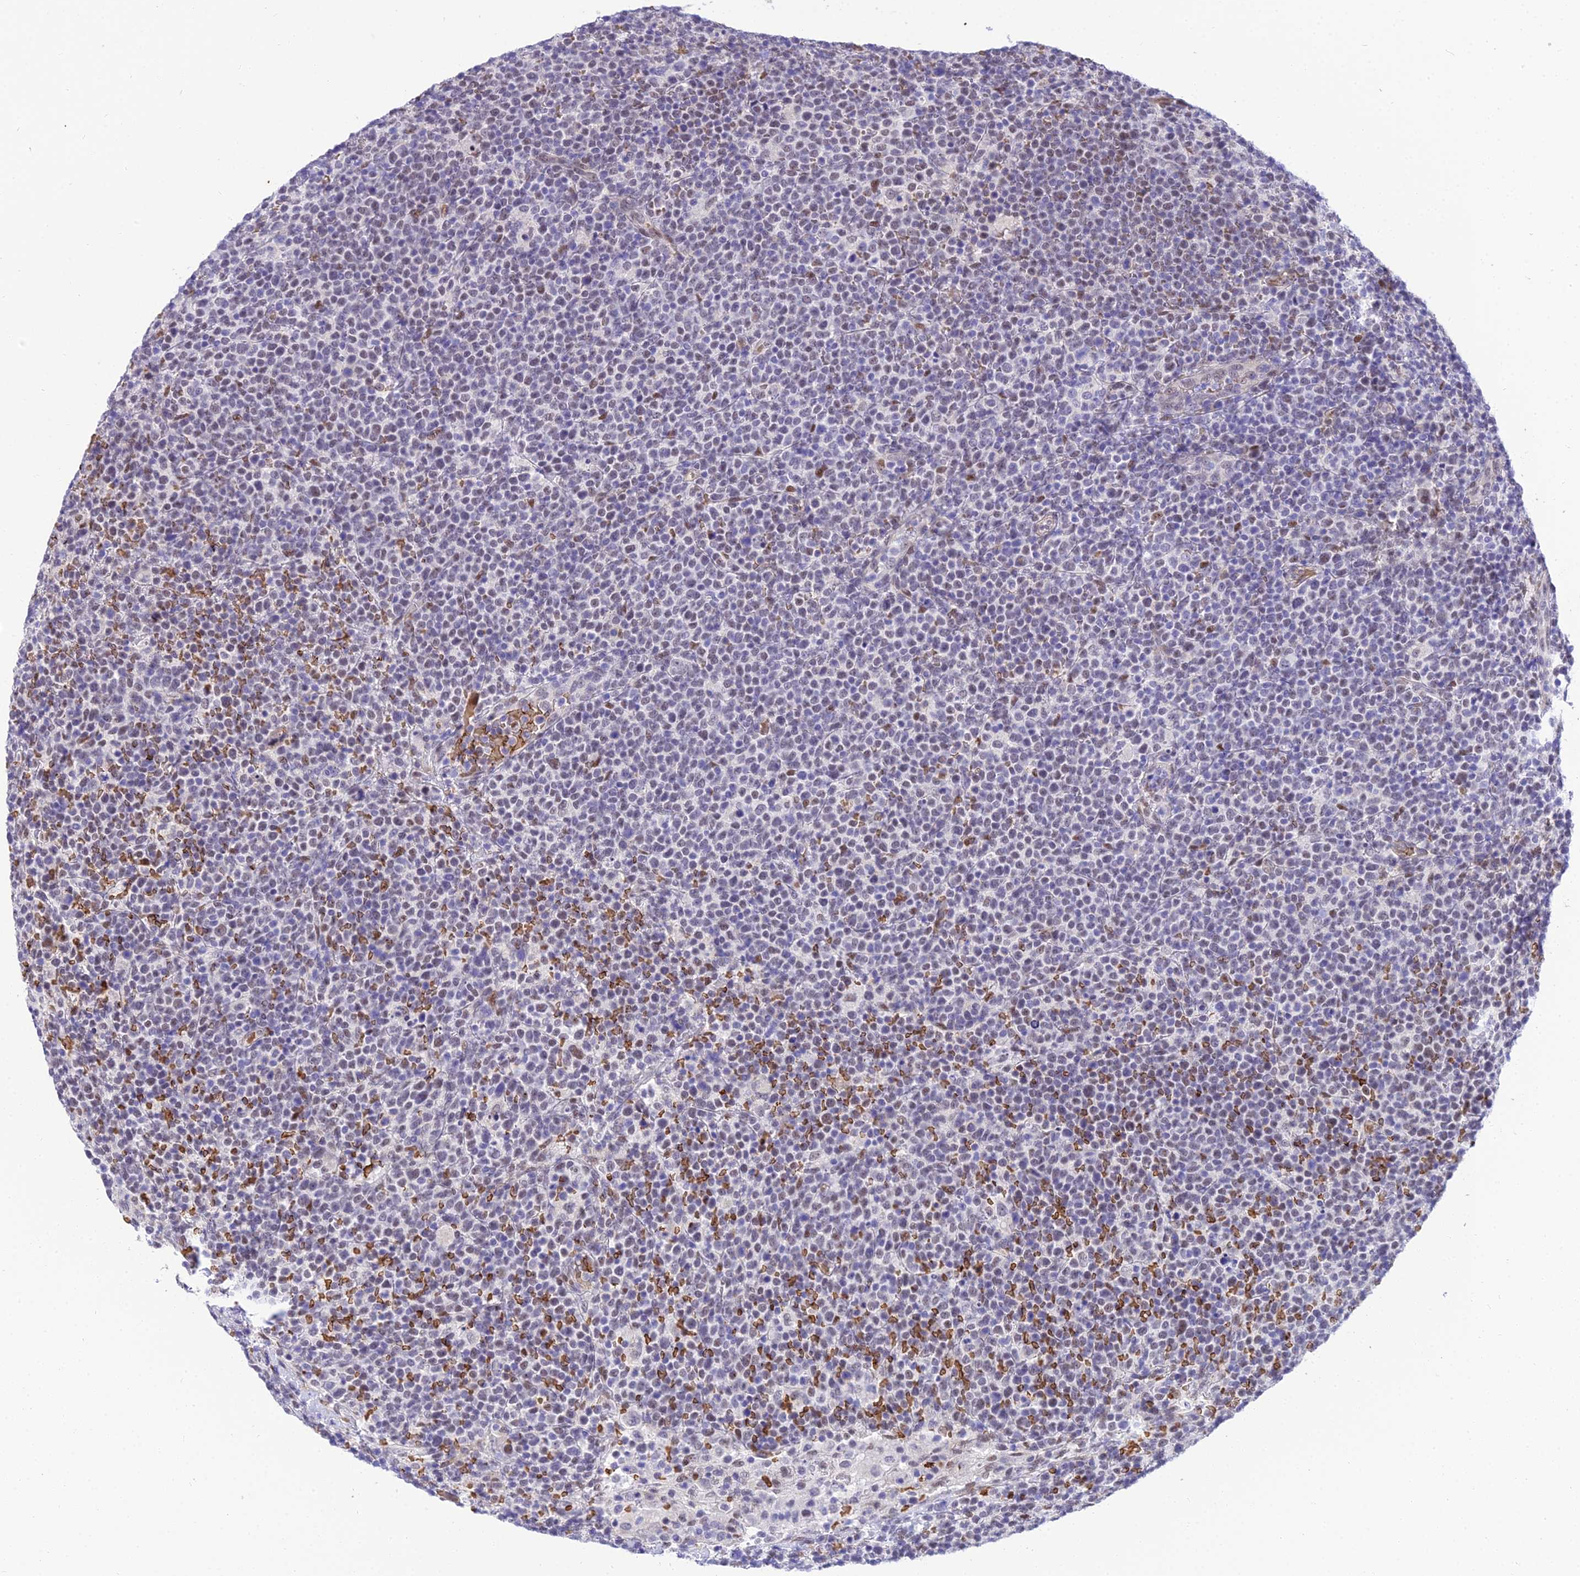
{"staining": {"intensity": "weak", "quantity": "<25%", "location": "nuclear"}, "tissue": "lymphoma", "cell_type": "Tumor cells", "image_type": "cancer", "snomed": [{"axis": "morphology", "description": "Malignant lymphoma, non-Hodgkin's type, High grade"}, {"axis": "topography", "description": "Lymph node"}], "caption": "IHC of lymphoma demonstrates no staining in tumor cells. (Immunohistochemistry, brightfield microscopy, high magnification).", "gene": "BCL9", "patient": {"sex": "male", "age": 61}}